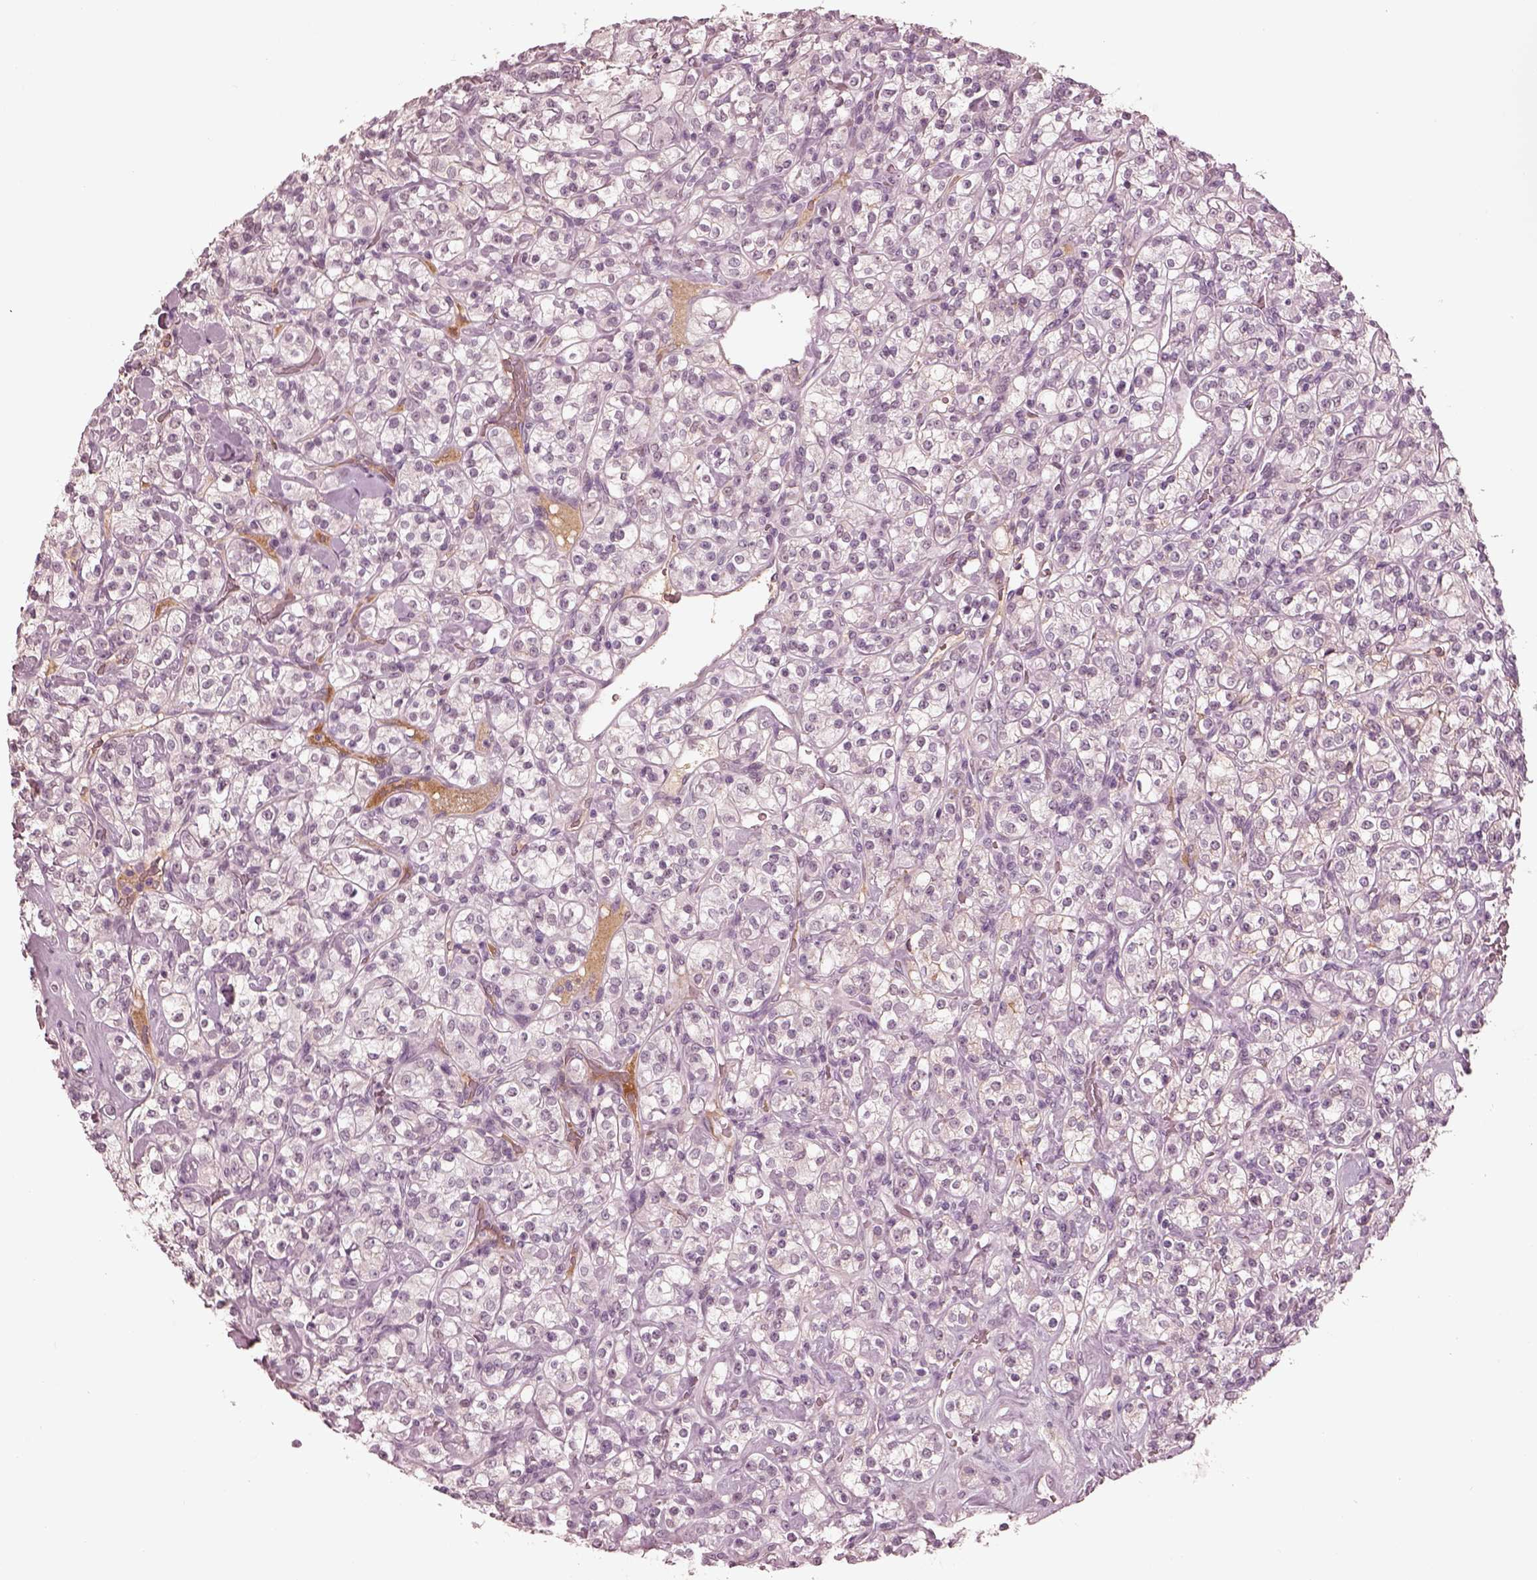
{"staining": {"intensity": "negative", "quantity": "none", "location": "none"}, "tissue": "renal cancer", "cell_type": "Tumor cells", "image_type": "cancer", "snomed": [{"axis": "morphology", "description": "Adenocarcinoma, NOS"}, {"axis": "topography", "description": "Kidney"}], "caption": "This is an immunohistochemistry micrograph of human renal cancer (adenocarcinoma). There is no staining in tumor cells.", "gene": "KCNA2", "patient": {"sex": "male", "age": 77}}